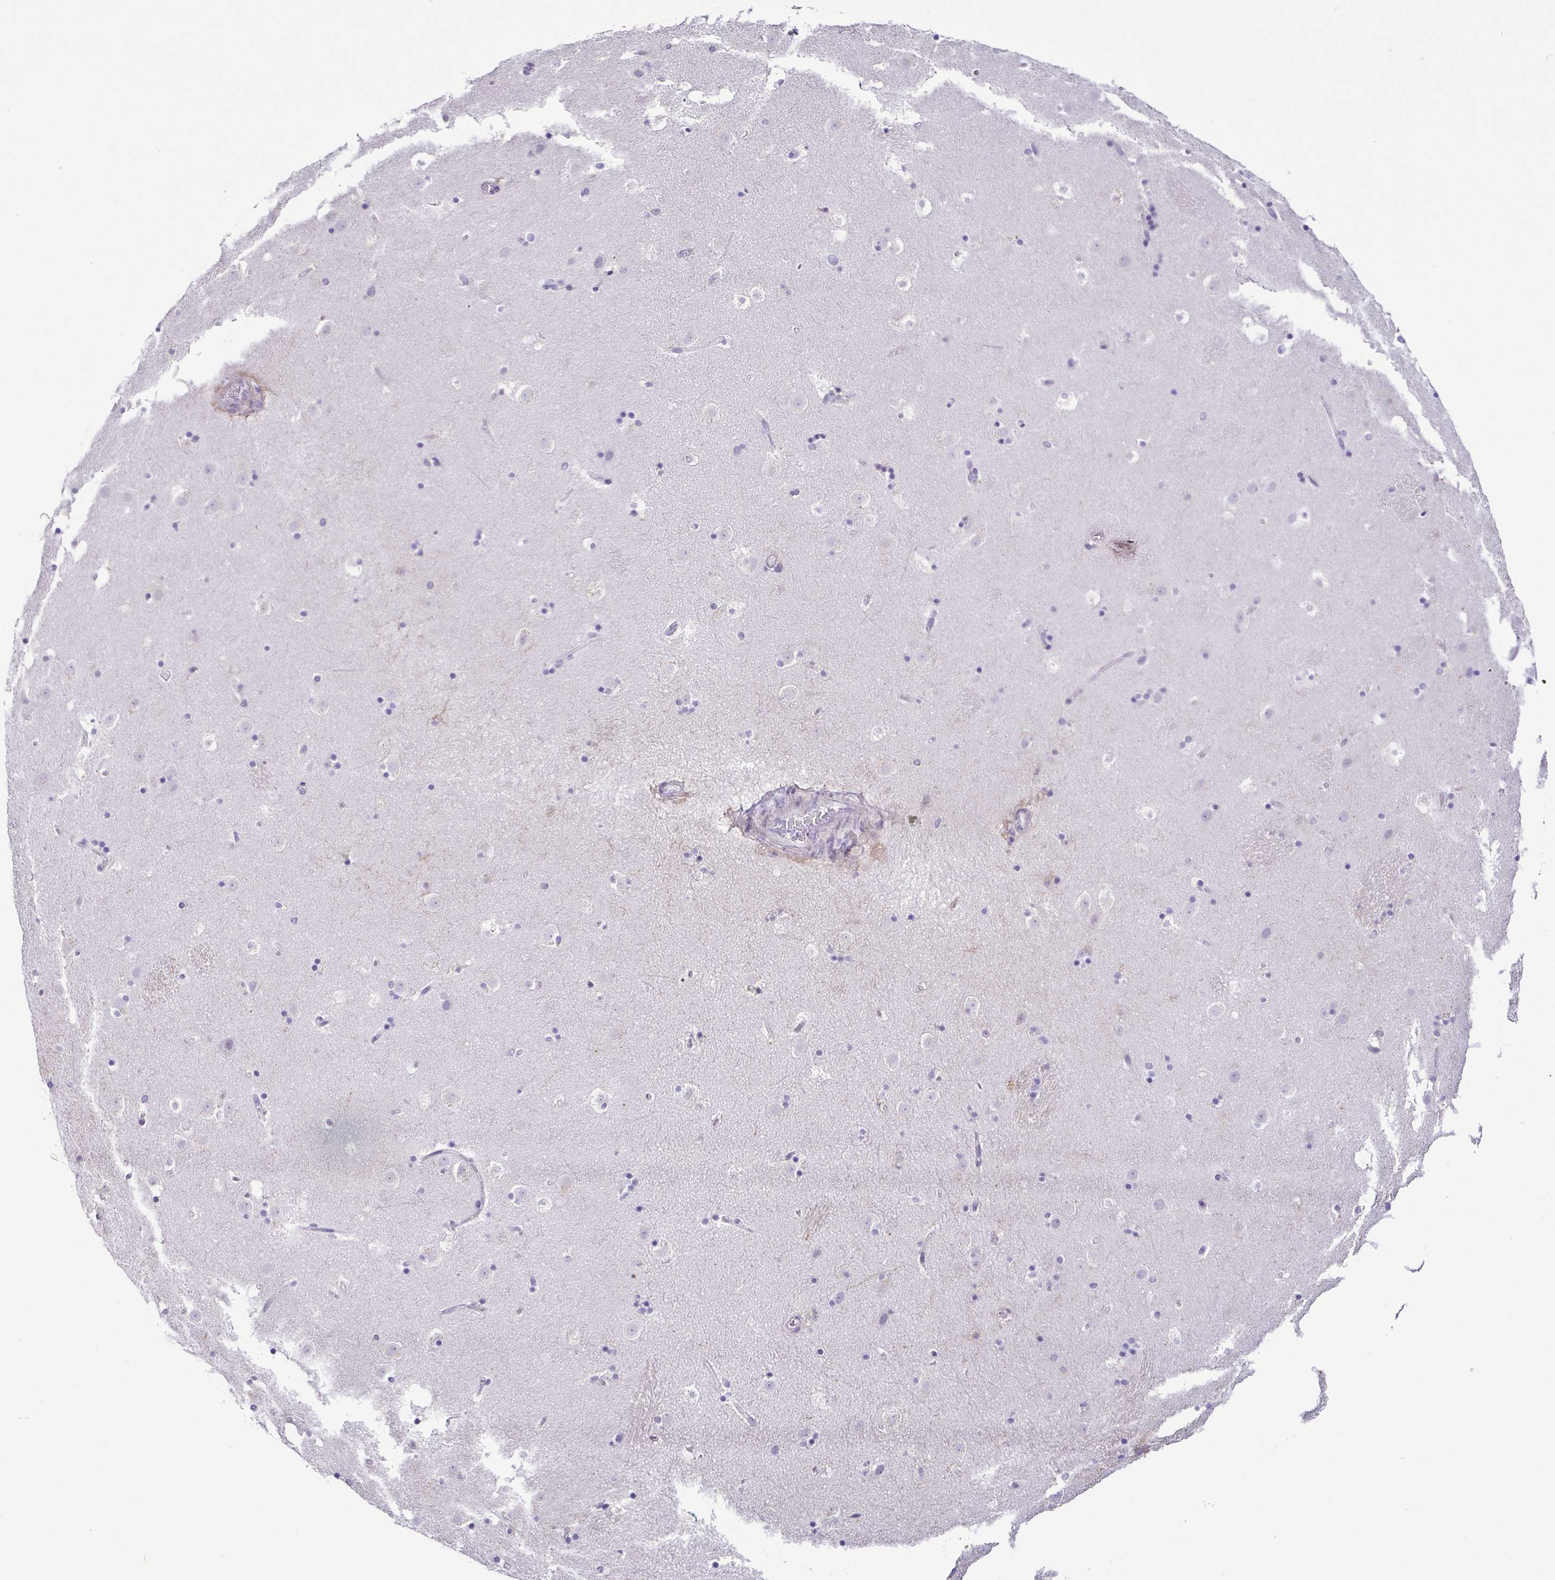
{"staining": {"intensity": "negative", "quantity": "none", "location": "none"}, "tissue": "caudate", "cell_type": "Glial cells", "image_type": "normal", "snomed": [{"axis": "morphology", "description": "Normal tissue, NOS"}, {"axis": "topography", "description": "Lateral ventricle wall"}], "caption": "IHC image of unremarkable caudate: human caudate stained with DAB displays no significant protein staining in glial cells.", "gene": "TERT", "patient": {"sex": "male", "age": 37}}